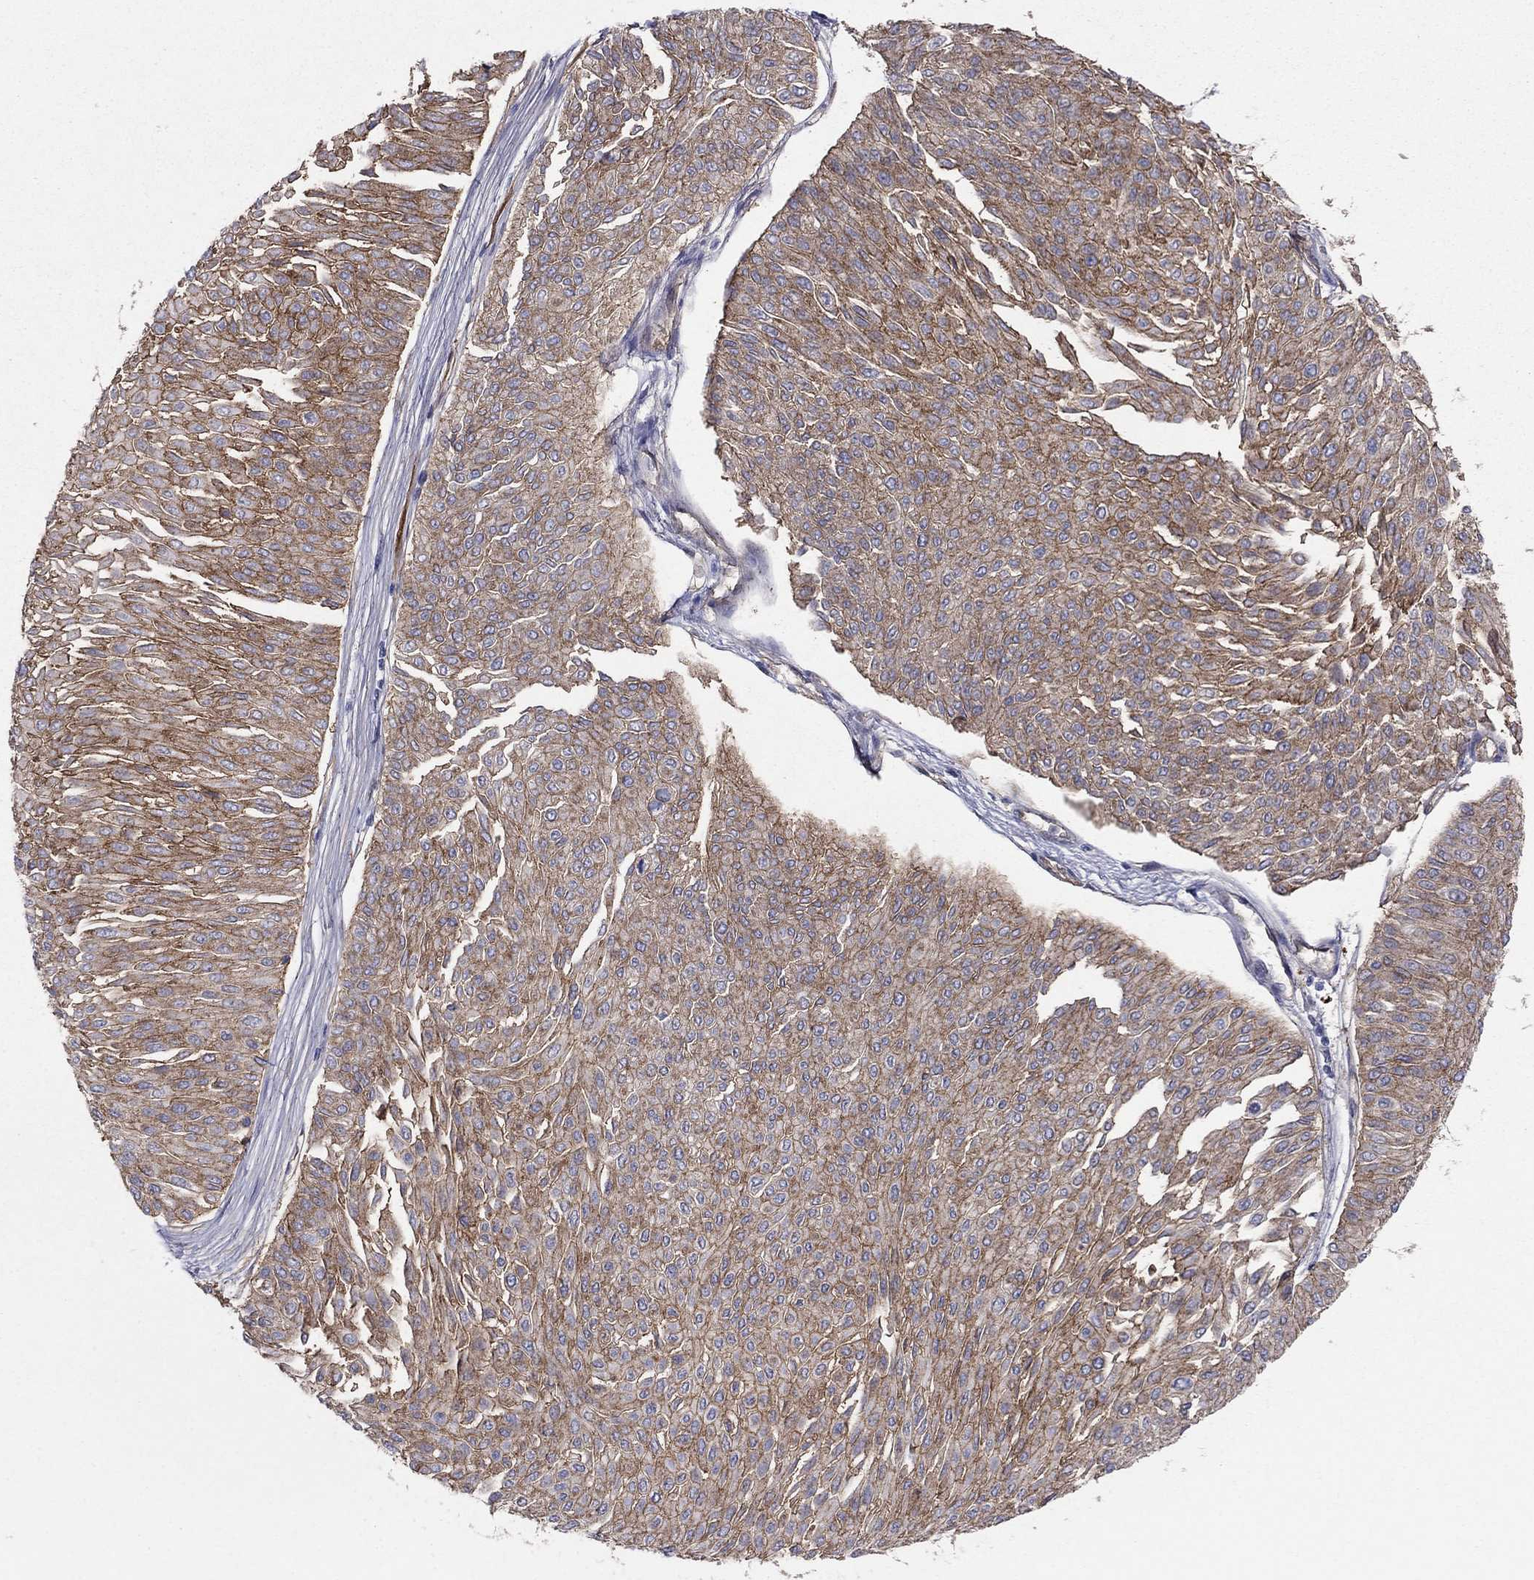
{"staining": {"intensity": "moderate", "quantity": "25%-75%", "location": "cytoplasmic/membranous"}, "tissue": "urothelial cancer", "cell_type": "Tumor cells", "image_type": "cancer", "snomed": [{"axis": "morphology", "description": "Urothelial carcinoma, Low grade"}, {"axis": "topography", "description": "Urinary bladder"}], "caption": "Tumor cells exhibit medium levels of moderate cytoplasmic/membranous positivity in approximately 25%-75% of cells in human urothelial carcinoma (low-grade). (DAB (3,3'-diaminobenzidine) = brown stain, brightfield microscopy at high magnification).", "gene": "EMP2", "patient": {"sex": "male", "age": 67}}